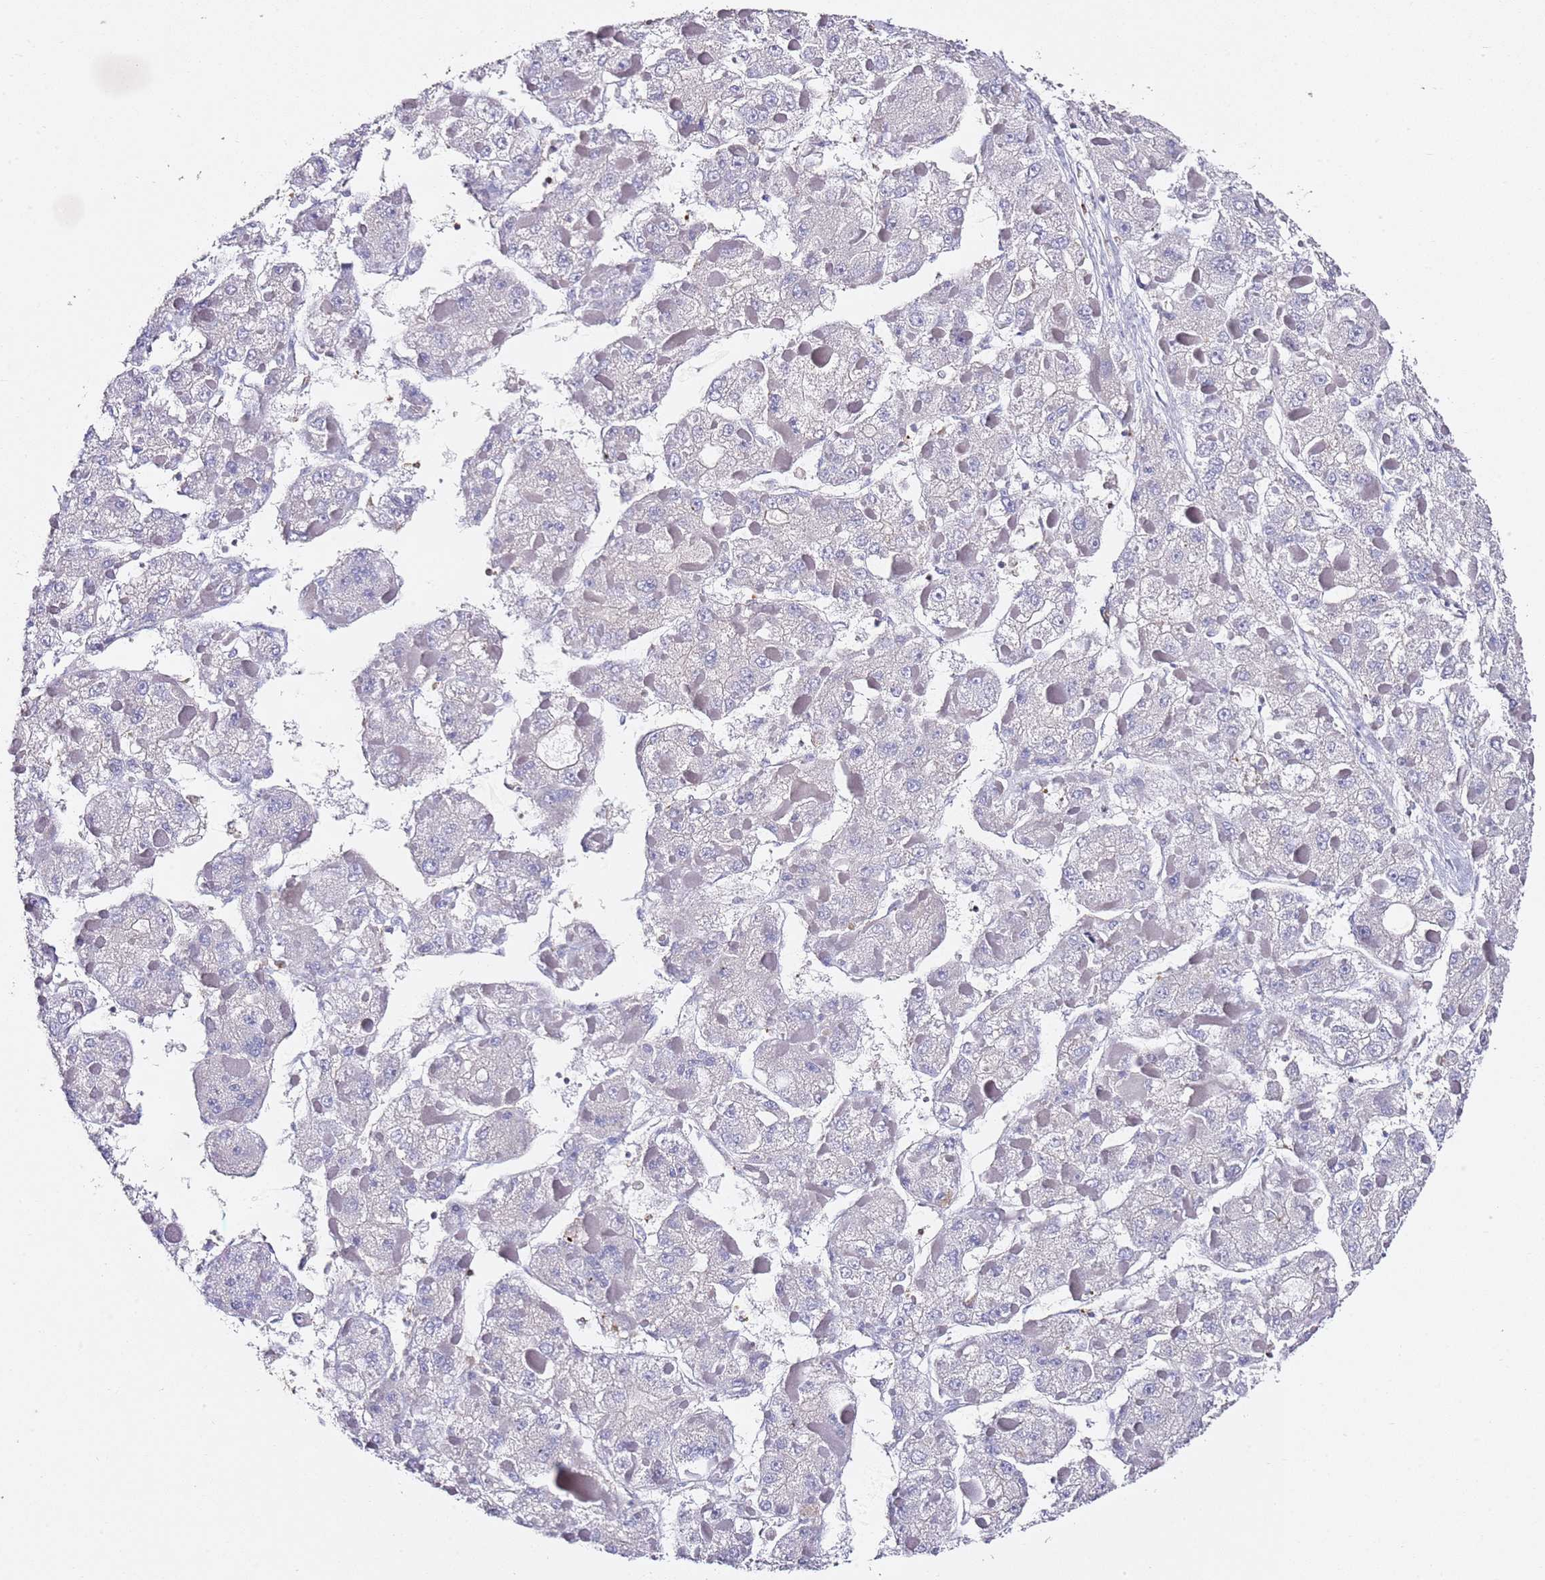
{"staining": {"intensity": "negative", "quantity": "none", "location": "none"}, "tissue": "liver cancer", "cell_type": "Tumor cells", "image_type": "cancer", "snomed": [{"axis": "morphology", "description": "Carcinoma, Hepatocellular, NOS"}, {"axis": "topography", "description": "Liver"}], "caption": "Immunohistochemistry (IHC) of human liver cancer displays no expression in tumor cells.", "gene": "ZNF671", "patient": {"sex": "female", "age": 73}}